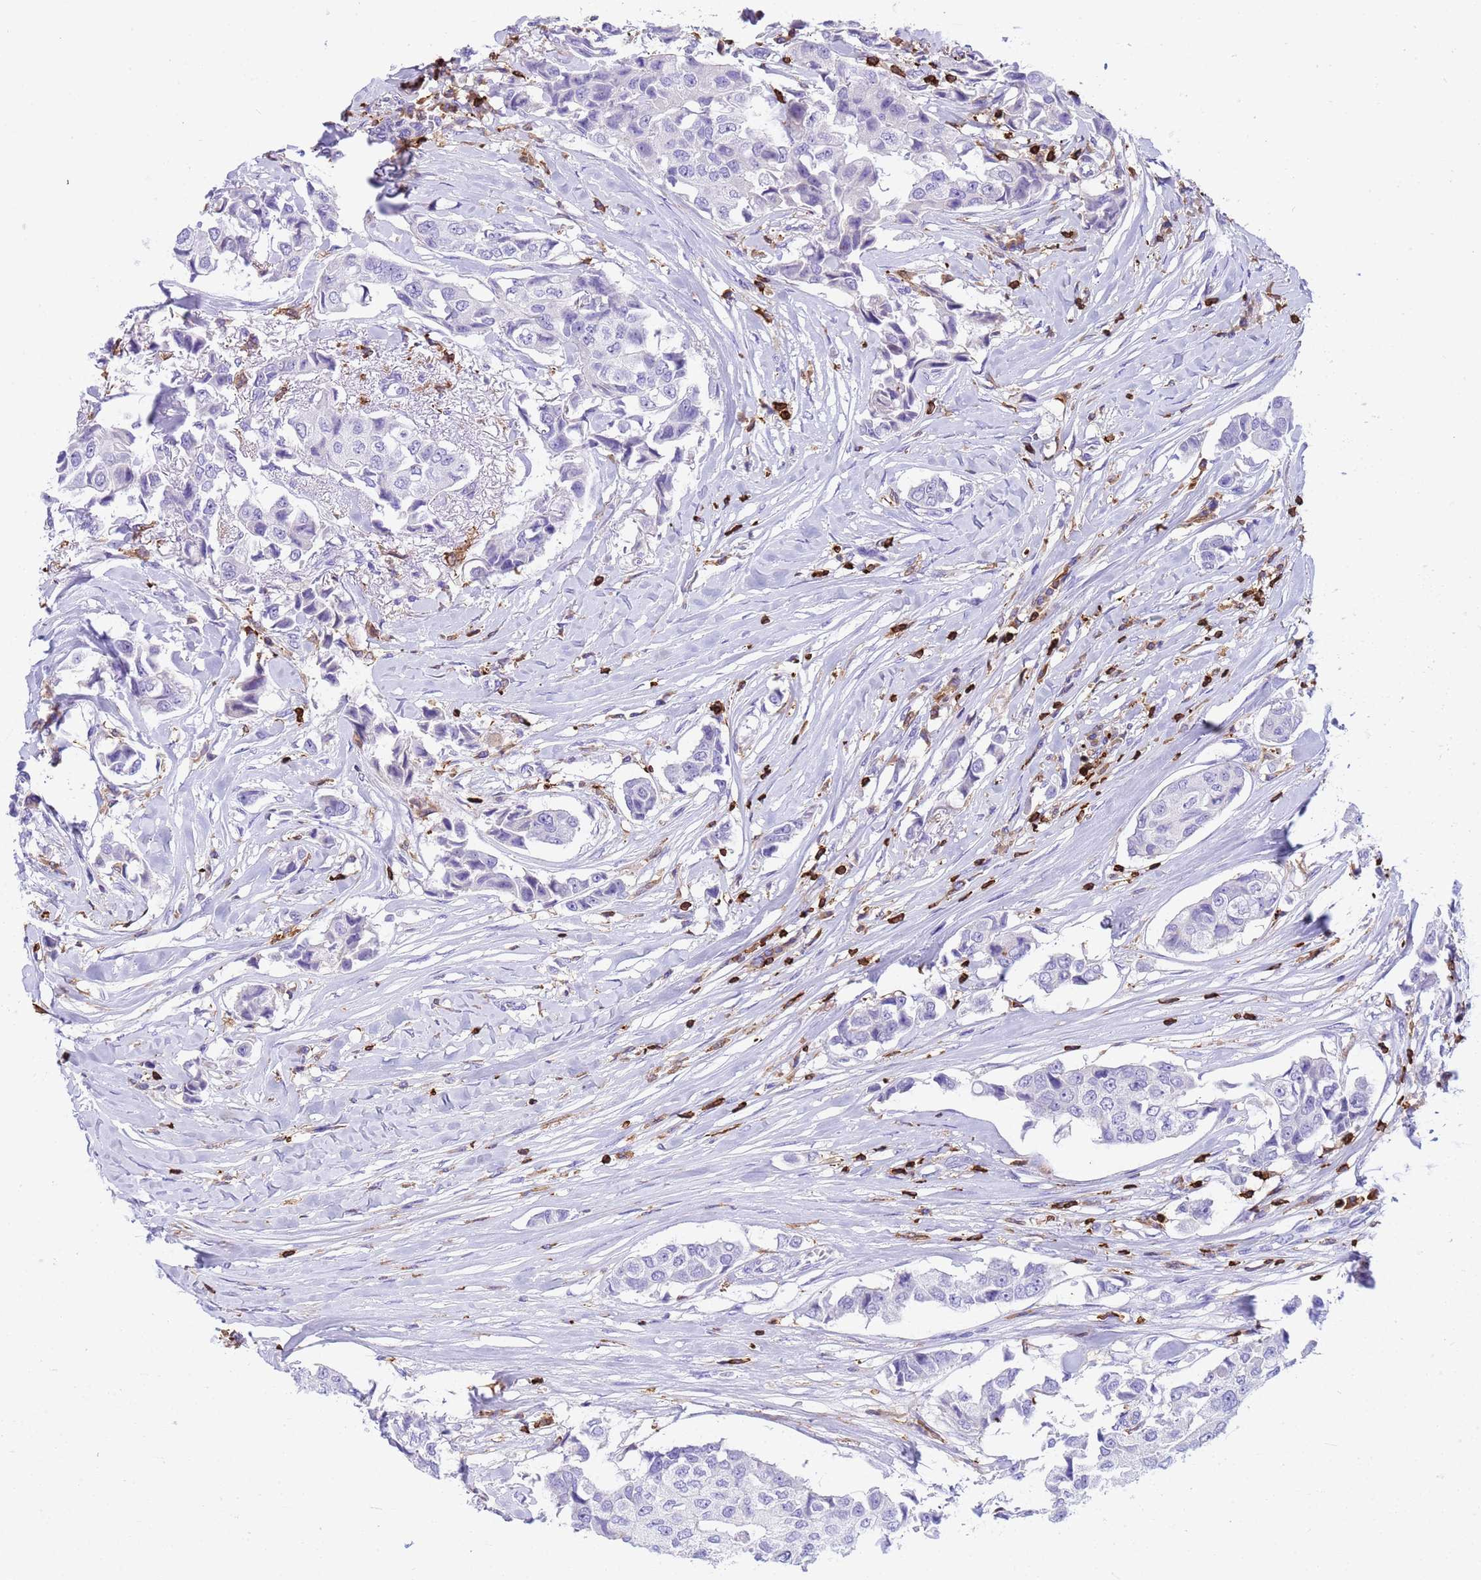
{"staining": {"intensity": "negative", "quantity": "none", "location": "none"}, "tissue": "breast cancer", "cell_type": "Tumor cells", "image_type": "cancer", "snomed": [{"axis": "morphology", "description": "Duct carcinoma"}, {"axis": "topography", "description": "Breast"}], "caption": "Immunohistochemical staining of breast cancer (infiltrating ductal carcinoma) reveals no significant positivity in tumor cells.", "gene": "IRF5", "patient": {"sex": "female", "age": 80}}